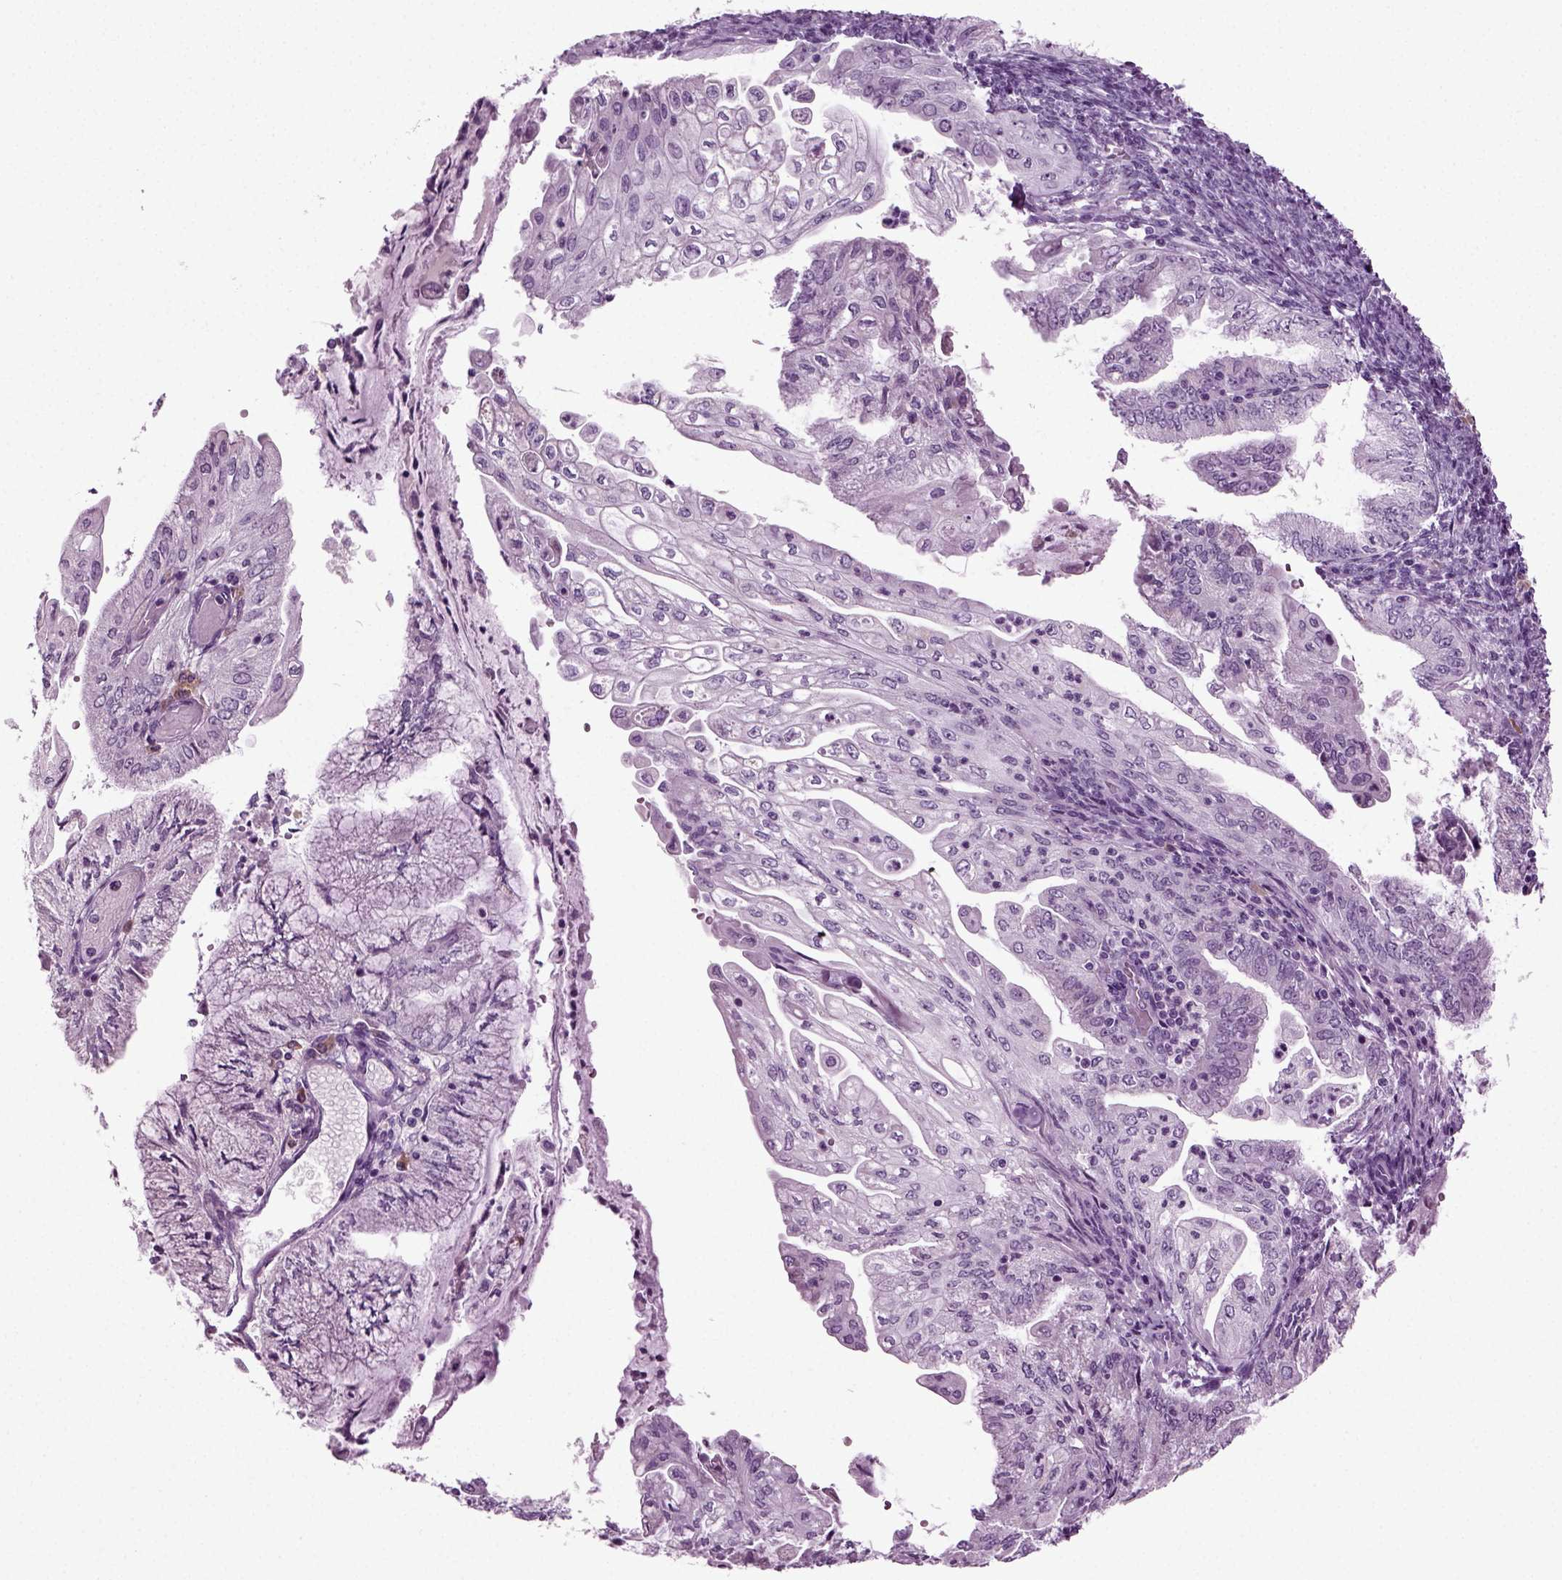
{"staining": {"intensity": "negative", "quantity": "none", "location": "none"}, "tissue": "endometrial cancer", "cell_type": "Tumor cells", "image_type": "cancer", "snomed": [{"axis": "morphology", "description": "Adenocarcinoma, NOS"}, {"axis": "topography", "description": "Endometrium"}], "caption": "Tumor cells show no significant protein positivity in adenocarcinoma (endometrial).", "gene": "PRLH", "patient": {"sex": "female", "age": 55}}